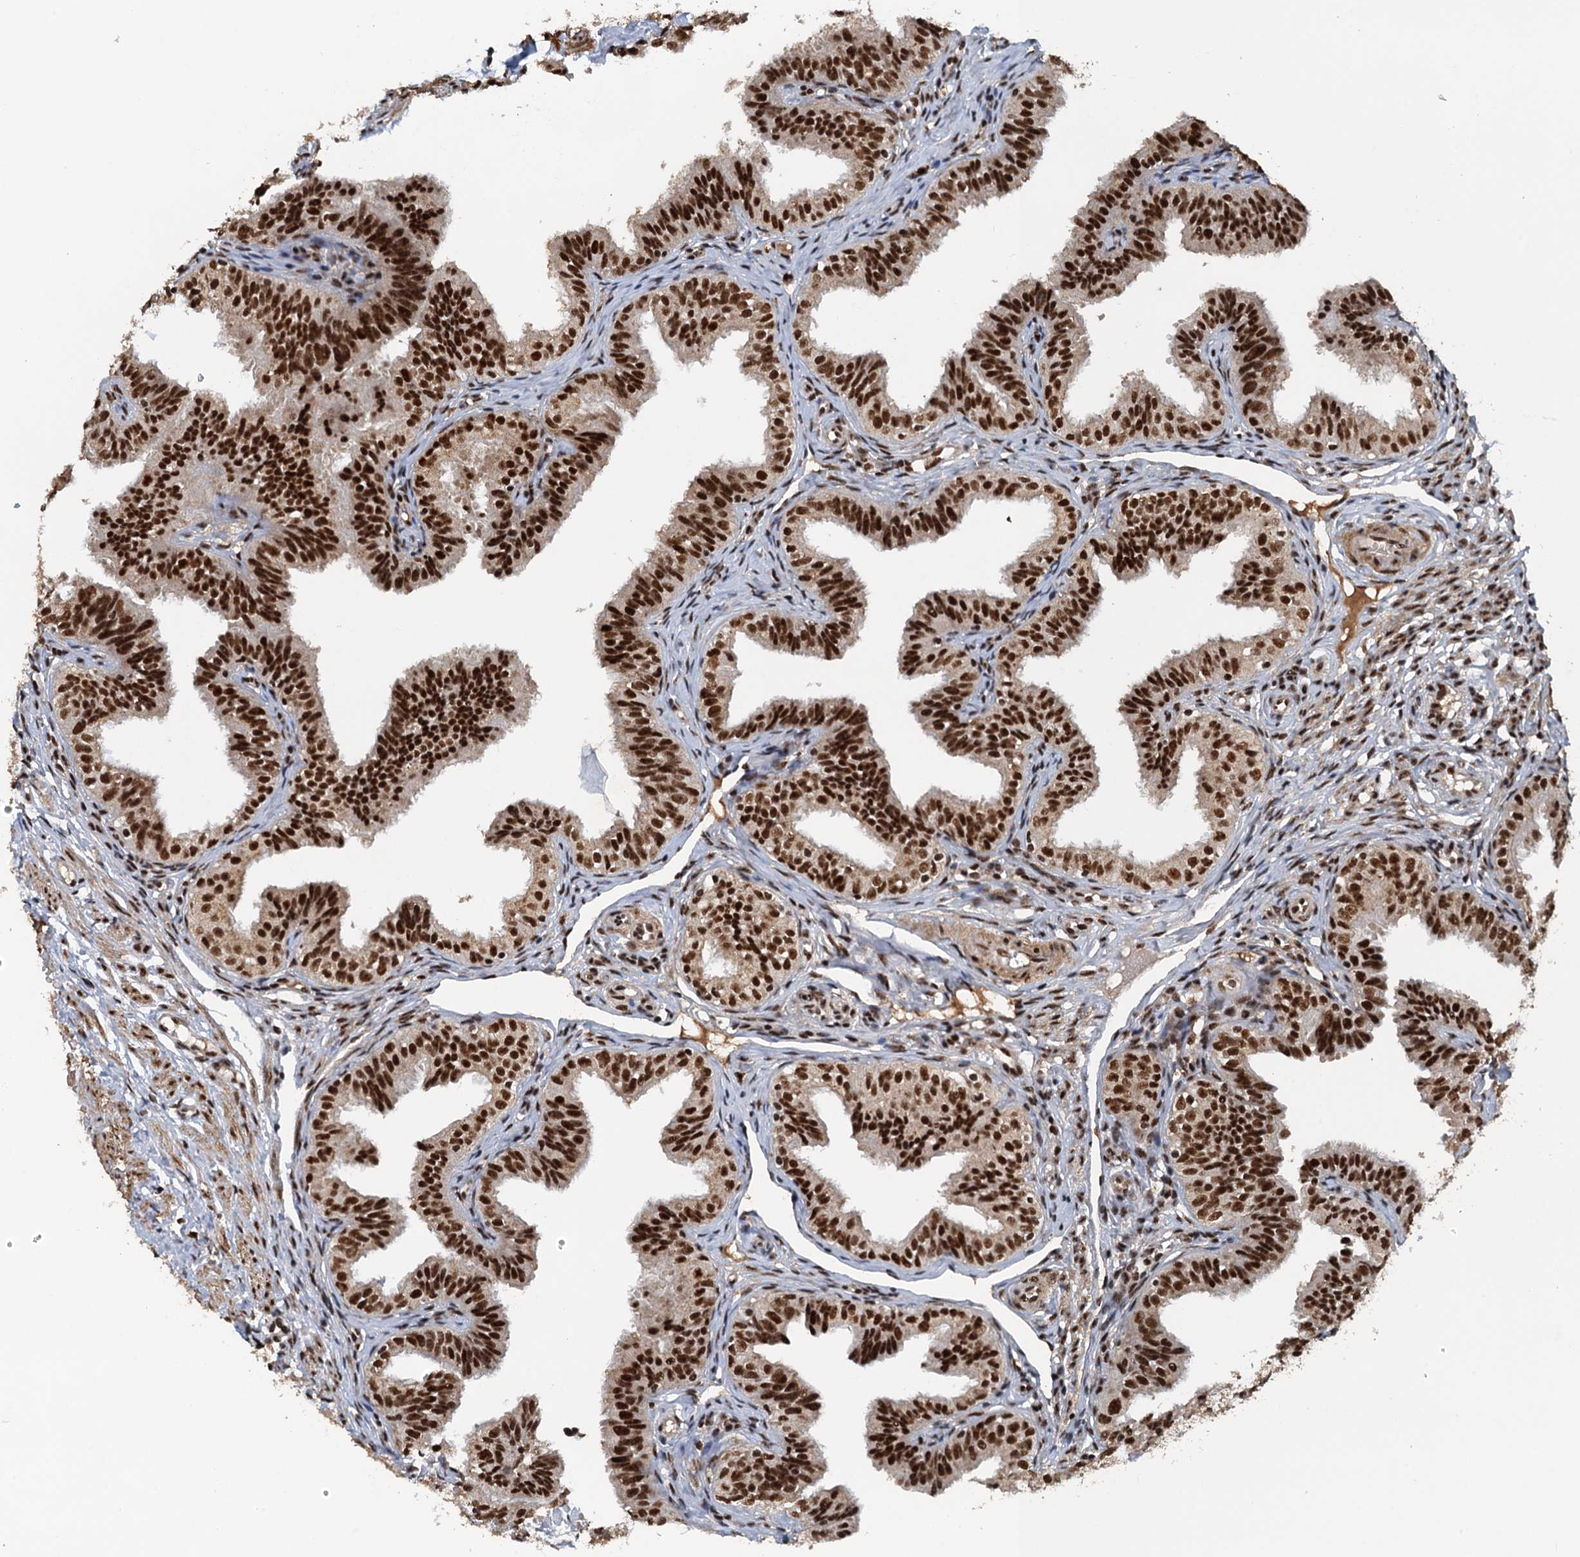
{"staining": {"intensity": "strong", "quantity": ">75%", "location": "nuclear"}, "tissue": "fallopian tube", "cell_type": "Glandular cells", "image_type": "normal", "snomed": [{"axis": "morphology", "description": "Normal tissue, NOS"}, {"axis": "topography", "description": "Fallopian tube"}], "caption": "The micrograph exhibits immunohistochemical staining of normal fallopian tube. There is strong nuclear expression is identified in about >75% of glandular cells.", "gene": "ZC3H18", "patient": {"sex": "female", "age": 35}}